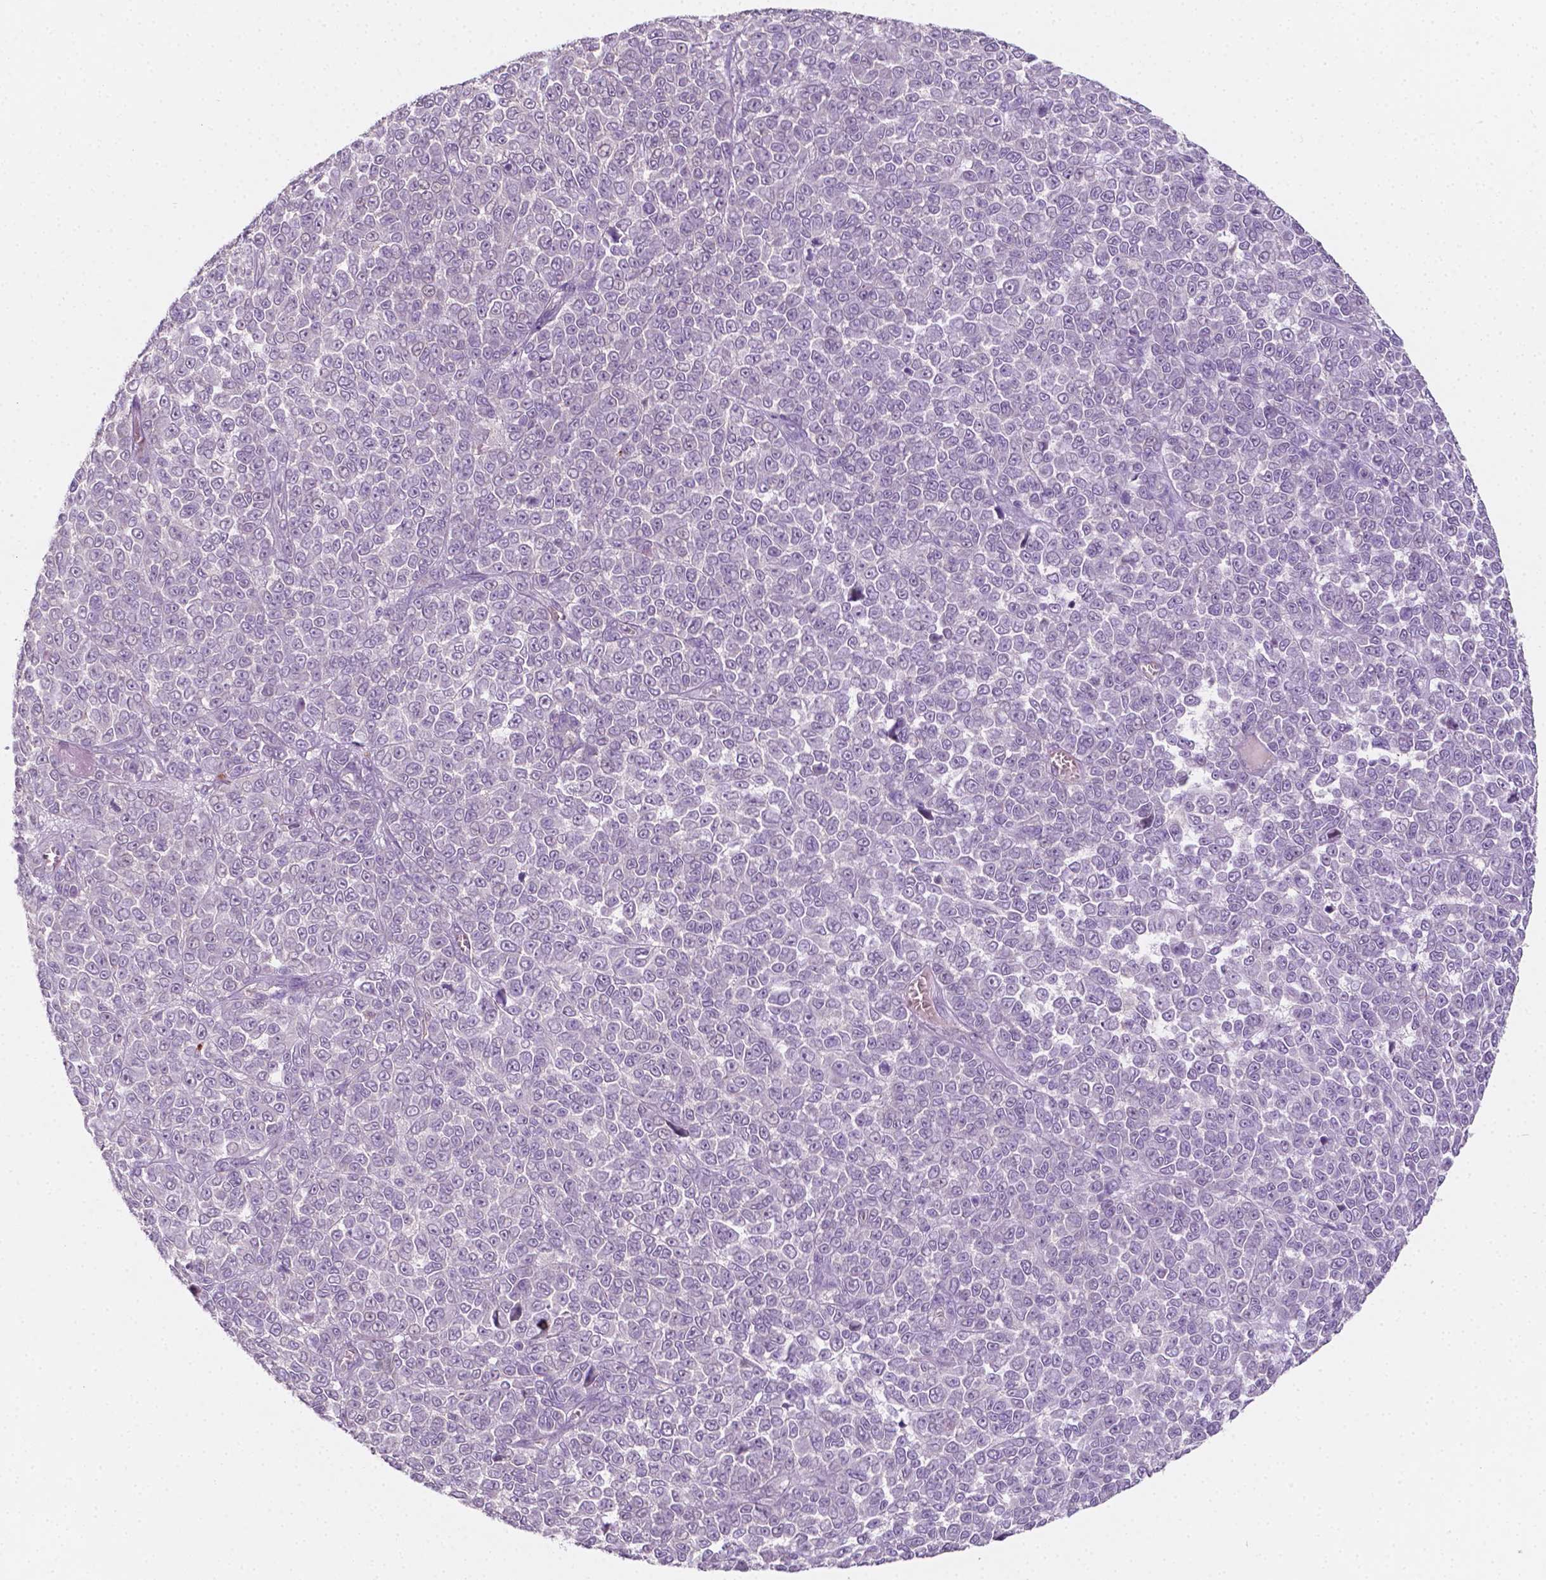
{"staining": {"intensity": "negative", "quantity": "none", "location": "none"}, "tissue": "melanoma", "cell_type": "Tumor cells", "image_type": "cancer", "snomed": [{"axis": "morphology", "description": "Malignant melanoma, NOS"}, {"axis": "topography", "description": "Skin"}], "caption": "Human malignant melanoma stained for a protein using immunohistochemistry shows no expression in tumor cells.", "gene": "EGFR", "patient": {"sex": "female", "age": 95}}